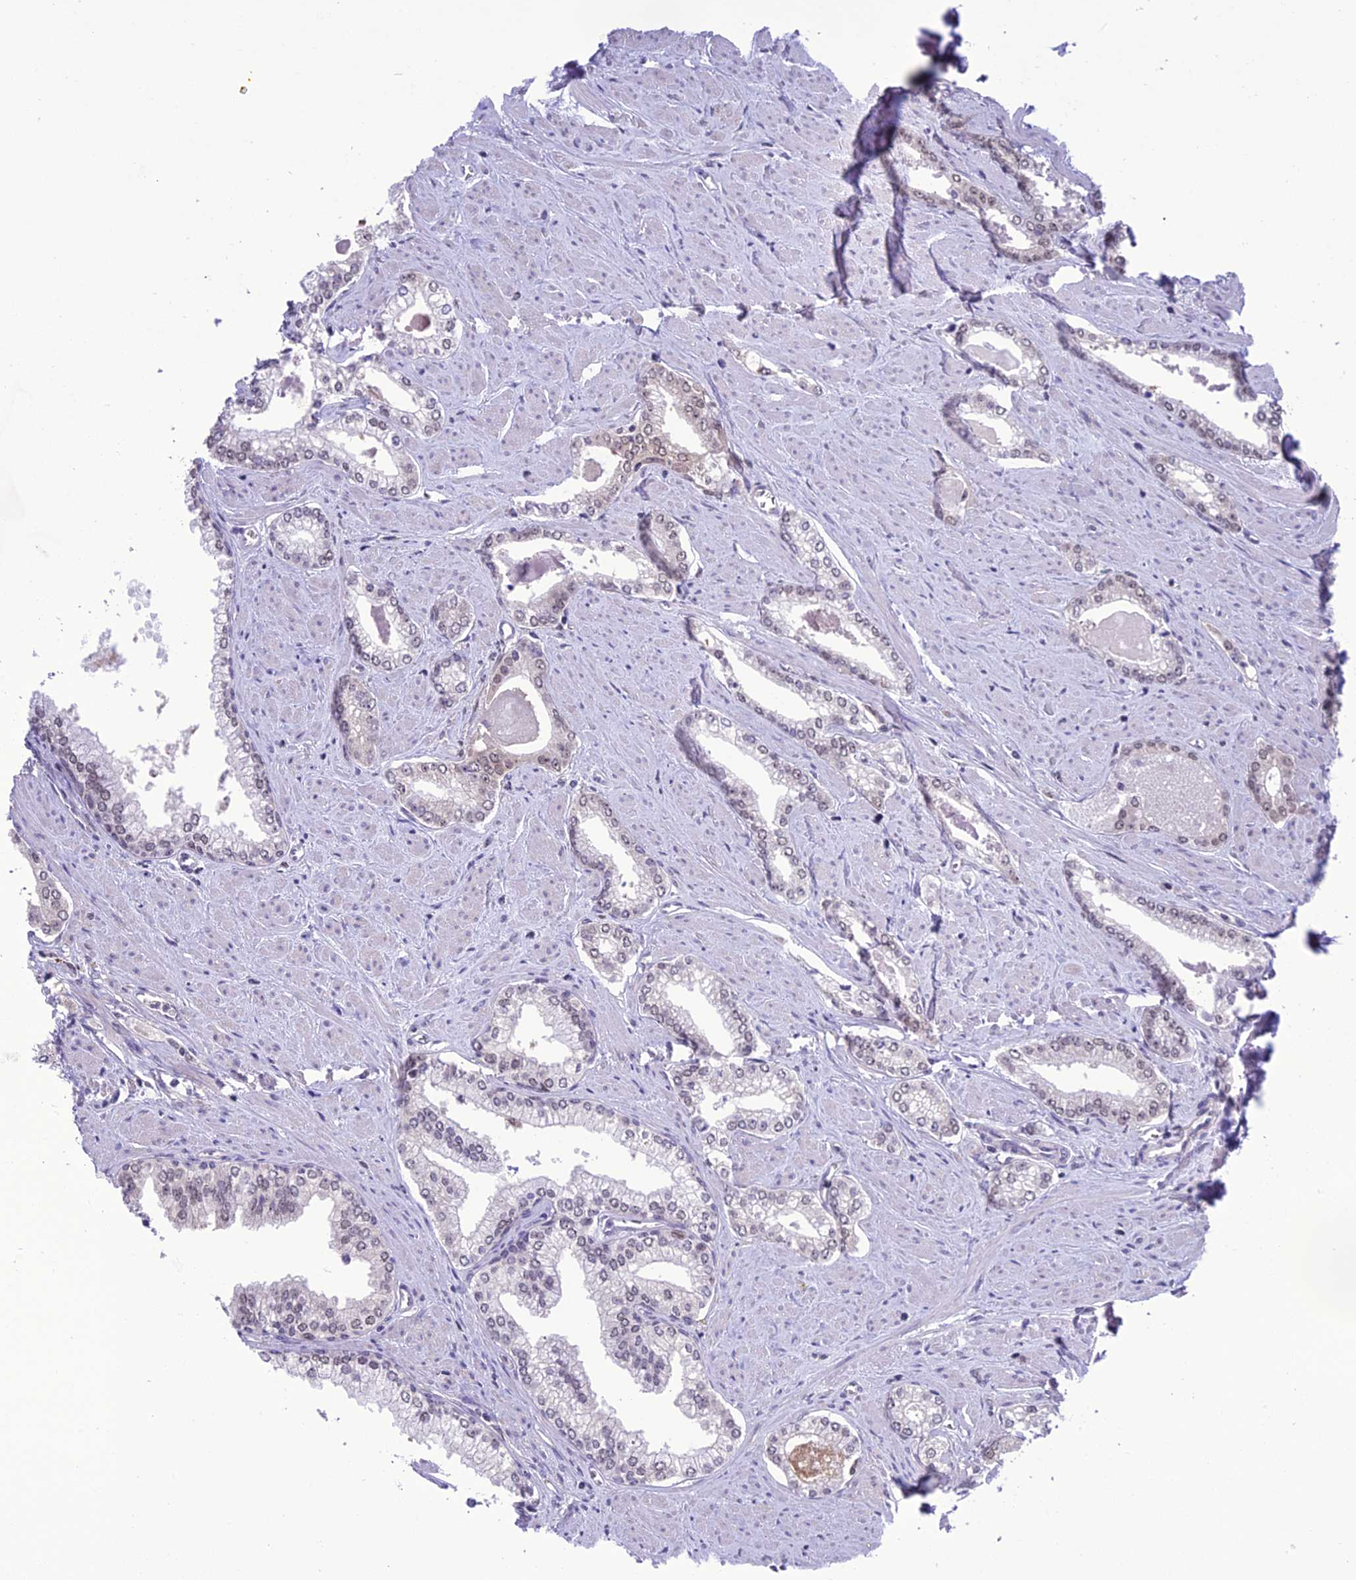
{"staining": {"intensity": "weak", "quantity": "<25%", "location": "nuclear"}, "tissue": "prostate cancer", "cell_type": "Tumor cells", "image_type": "cancer", "snomed": [{"axis": "morphology", "description": "Adenocarcinoma, Low grade"}, {"axis": "topography", "description": "Prostate and seminal vesicle, NOS"}], "caption": "Prostate cancer (low-grade adenocarcinoma) stained for a protein using IHC shows no staining tumor cells.", "gene": "MIS12", "patient": {"sex": "male", "age": 60}}